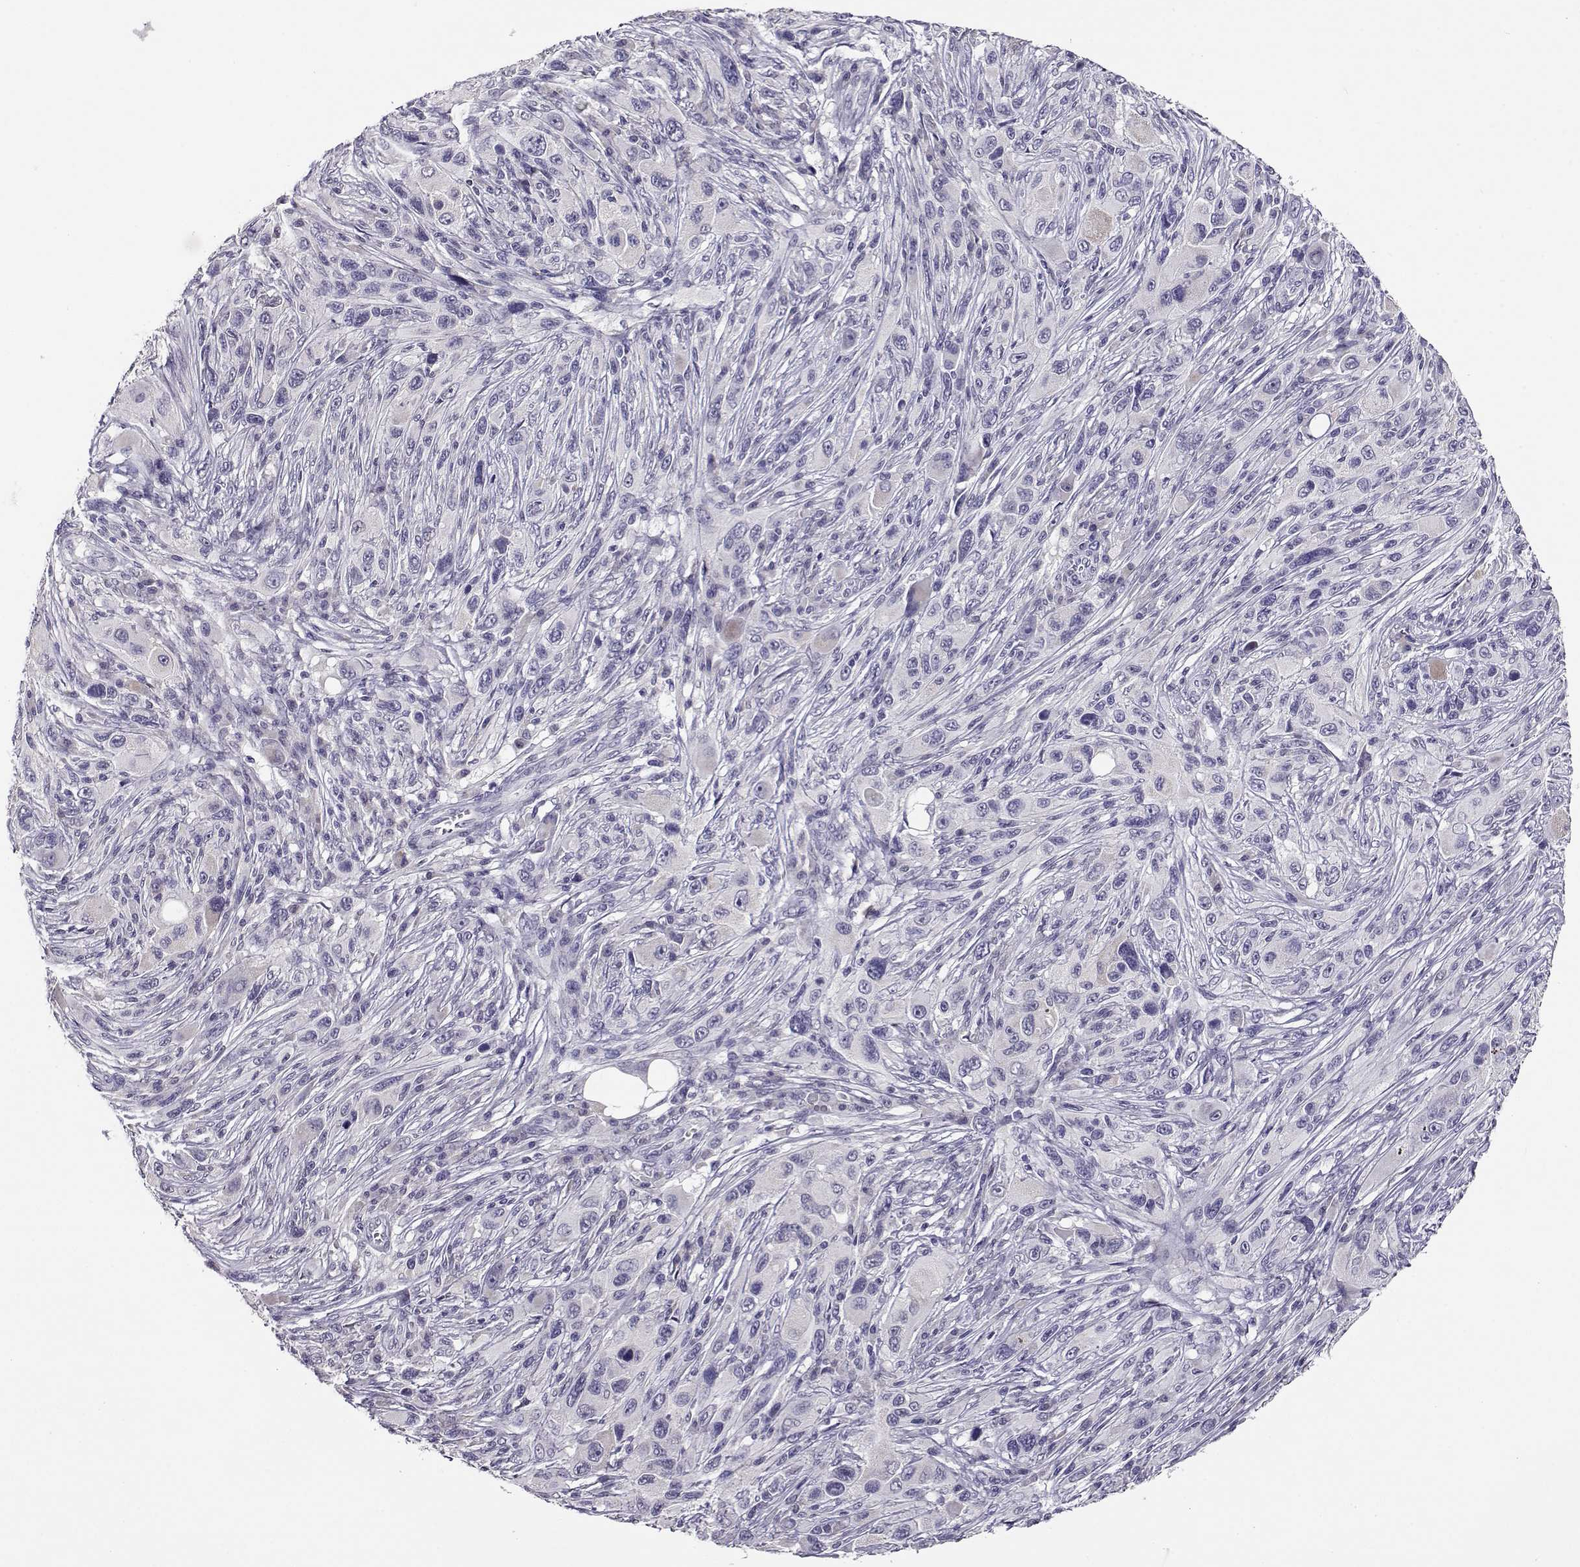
{"staining": {"intensity": "negative", "quantity": "none", "location": "none"}, "tissue": "melanoma", "cell_type": "Tumor cells", "image_type": "cancer", "snomed": [{"axis": "morphology", "description": "Malignant melanoma, NOS"}, {"axis": "topography", "description": "Skin"}], "caption": "The immunohistochemistry micrograph has no significant expression in tumor cells of malignant melanoma tissue.", "gene": "RHOXF2", "patient": {"sex": "male", "age": 53}}